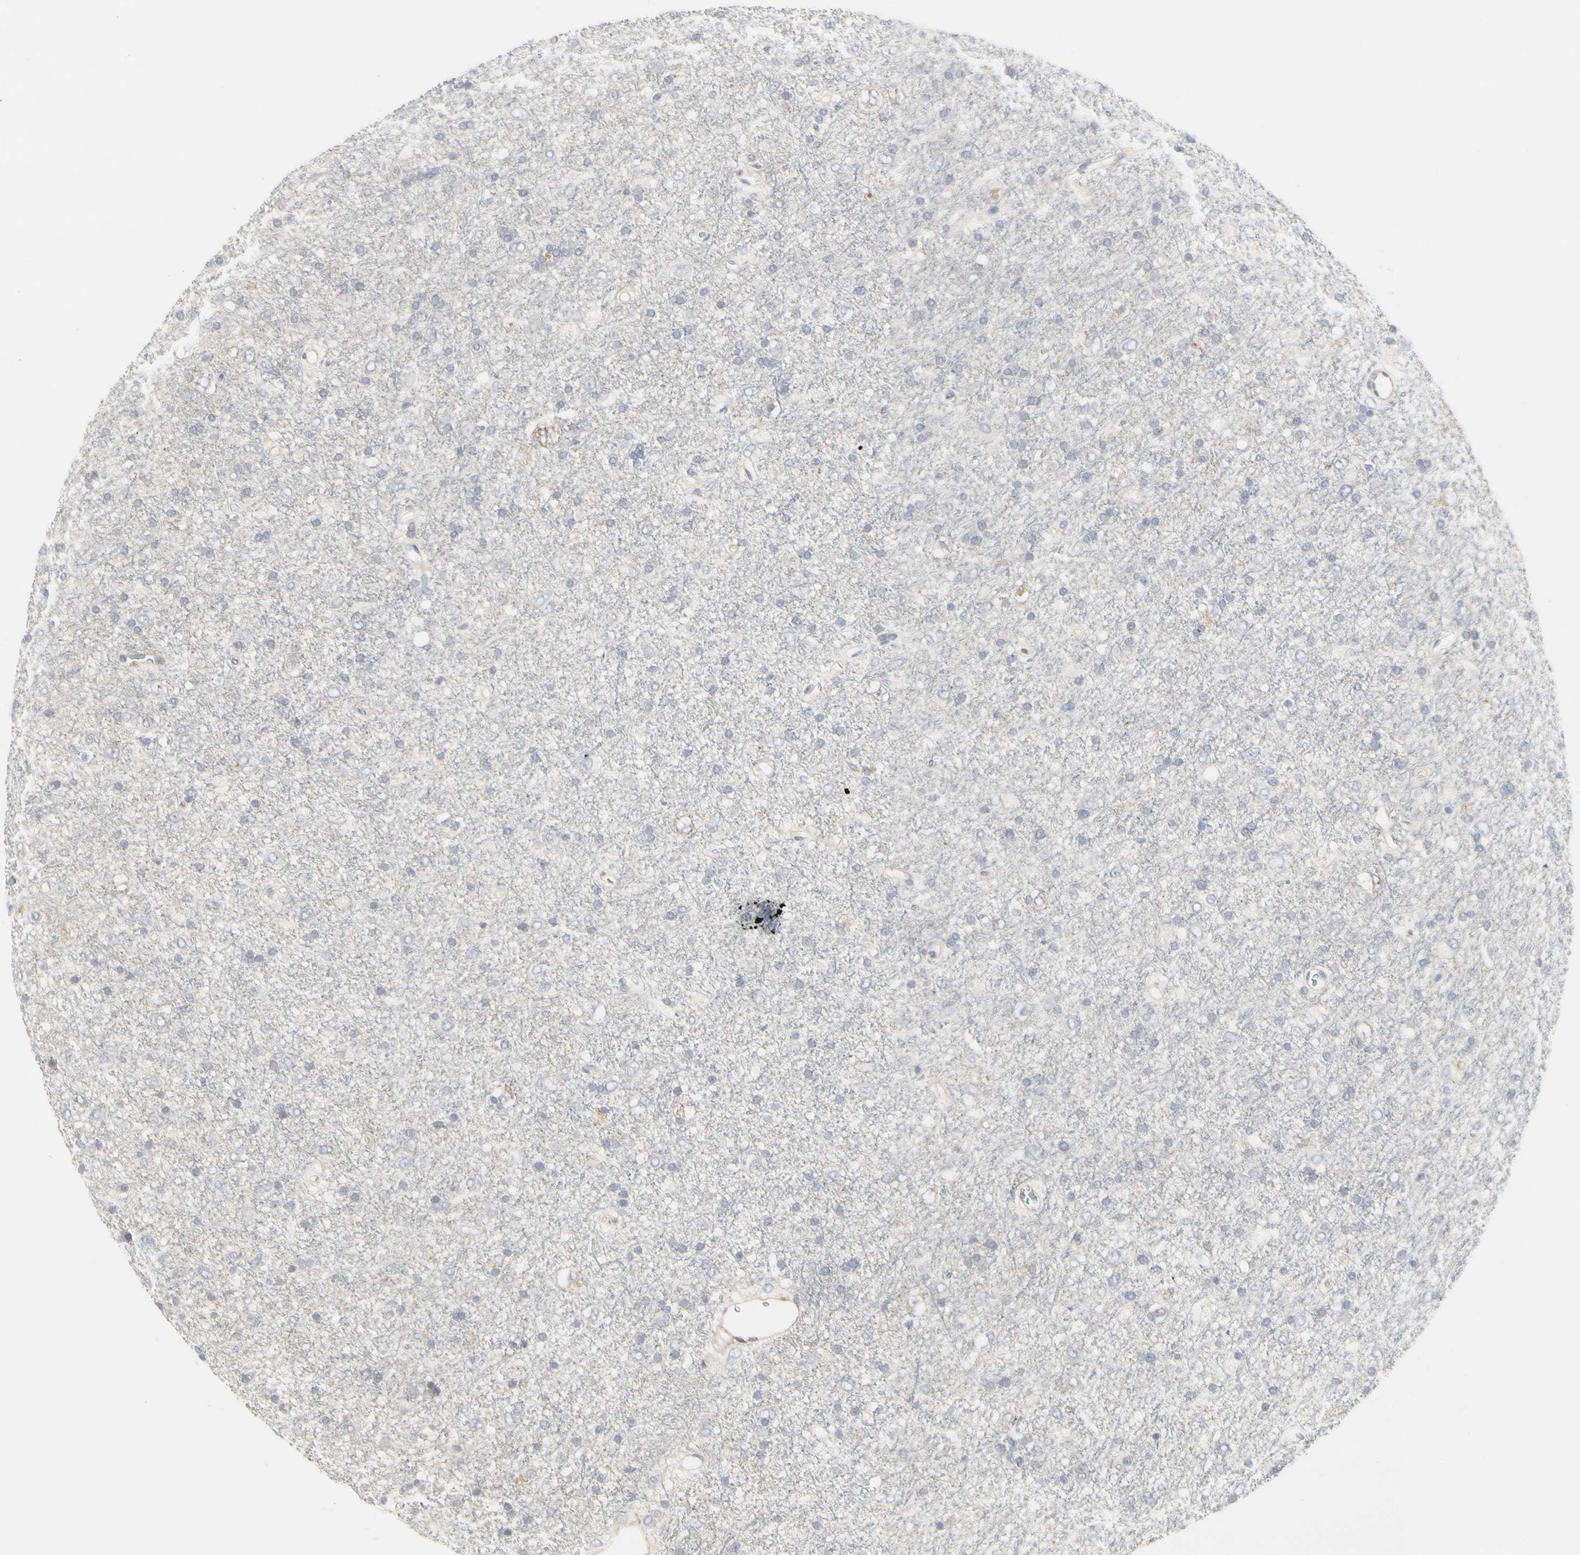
{"staining": {"intensity": "weak", "quantity": "<25%", "location": "cytoplasmic/membranous"}, "tissue": "glioma", "cell_type": "Tumor cells", "image_type": "cancer", "snomed": [{"axis": "morphology", "description": "Glioma, malignant, Low grade"}, {"axis": "topography", "description": "Brain"}], "caption": "Tumor cells are negative for brown protein staining in glioma.", "gene": "SHANK2", "patient": {"sex": "male", "age": 77}}